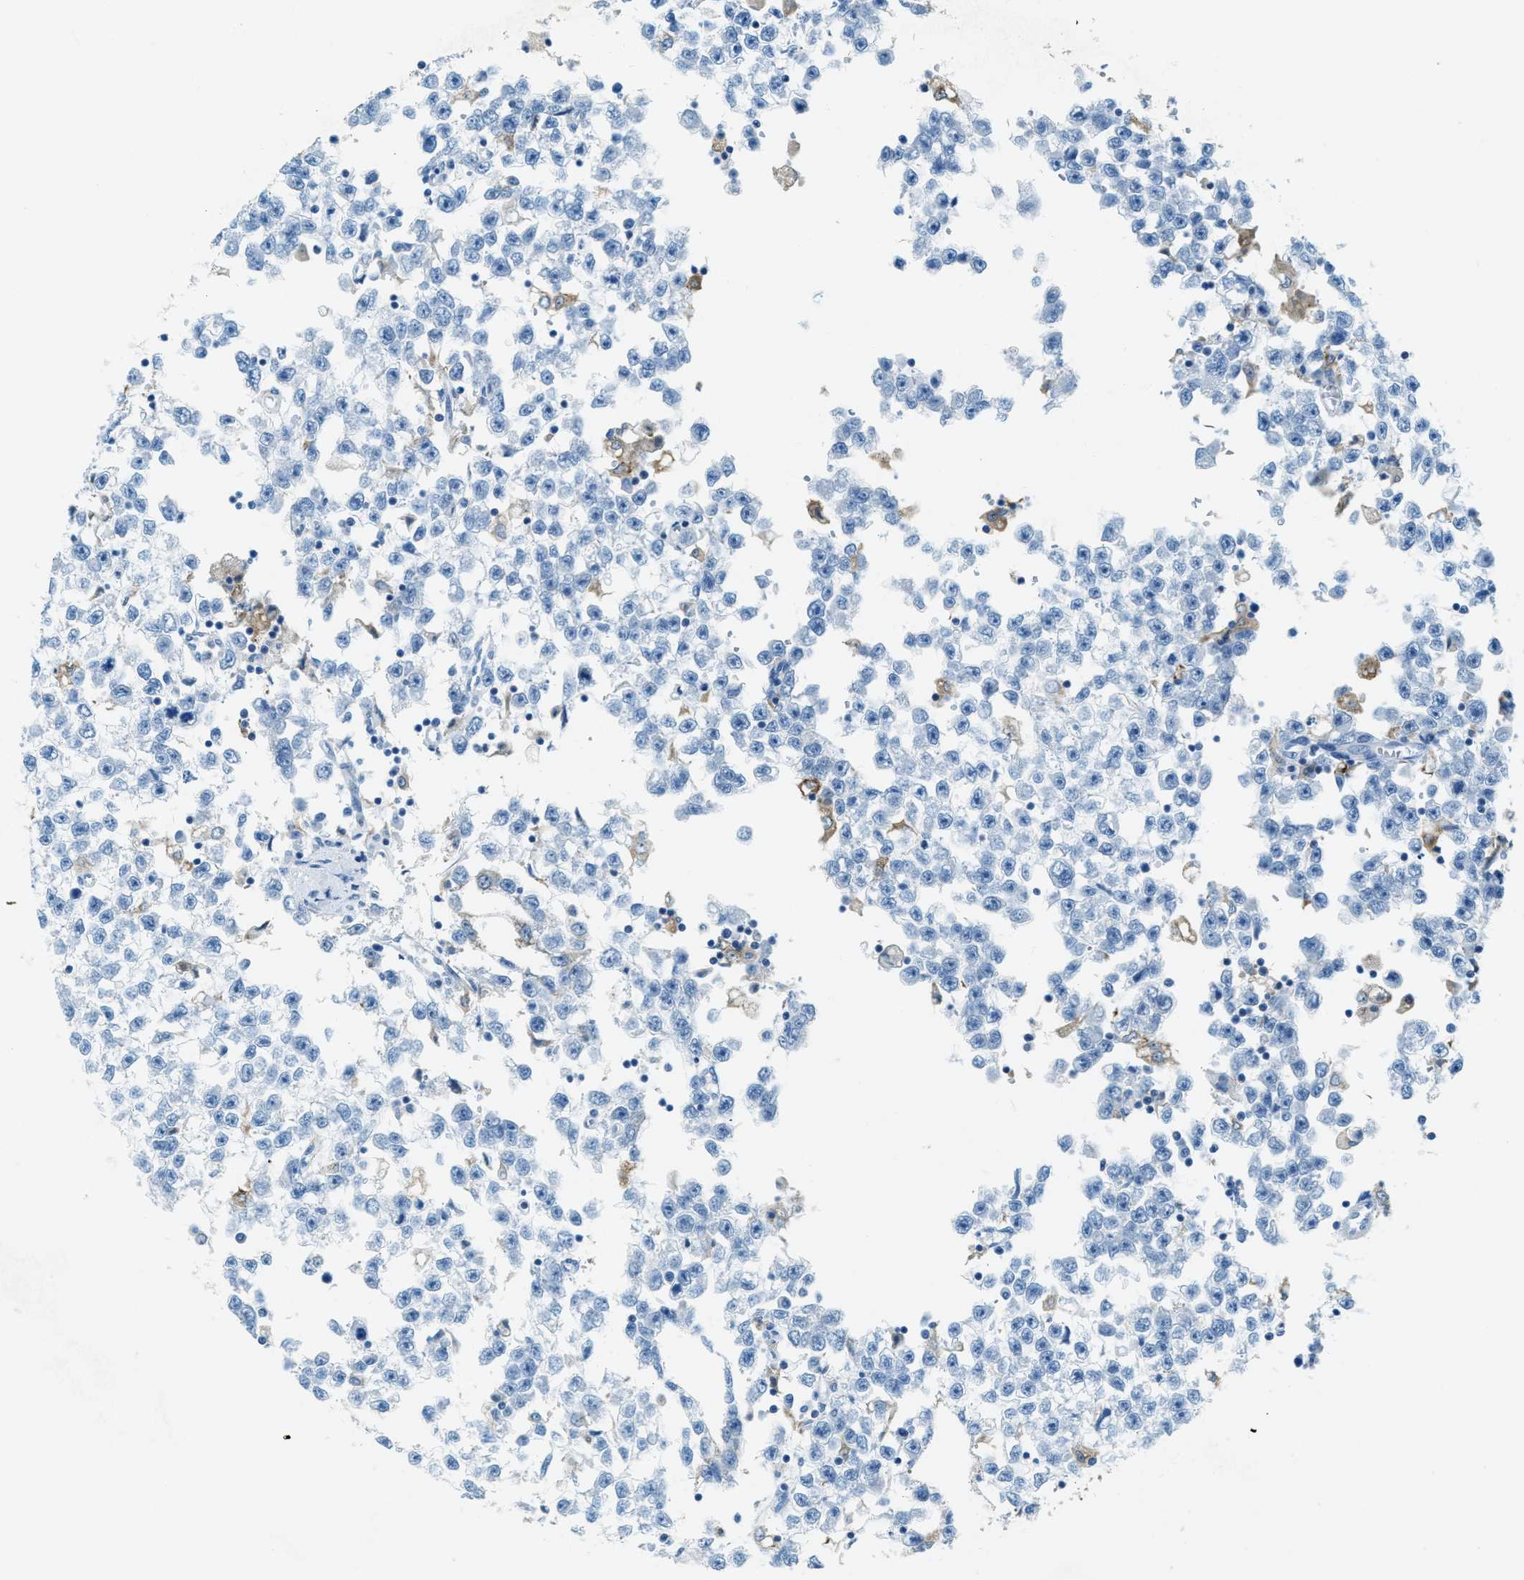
{"staining": {"intensity": "negative", "quantity": "none", "location": "none"}, "tissue": "testis cancer", "cell_type": "Tumor cells", "image_type": "cancer", "snomed": [{"axis": "morphology", "description": "Seminoma, NOS"}, {"axis": "morphology", "description": "Carcinoma, Embryonal, NOS"}, {"axis": "topography", "description": "Testis"}], "caption": "The histopathology image displays no significant staining in tumor cells of testis embryonal carcinoma. (DAB (3,3'-diaminobenzidine) immunohistochemistry, high magnification).", "gene": "MATCAP2", "patient": {"sex": "male", "age": 51}}